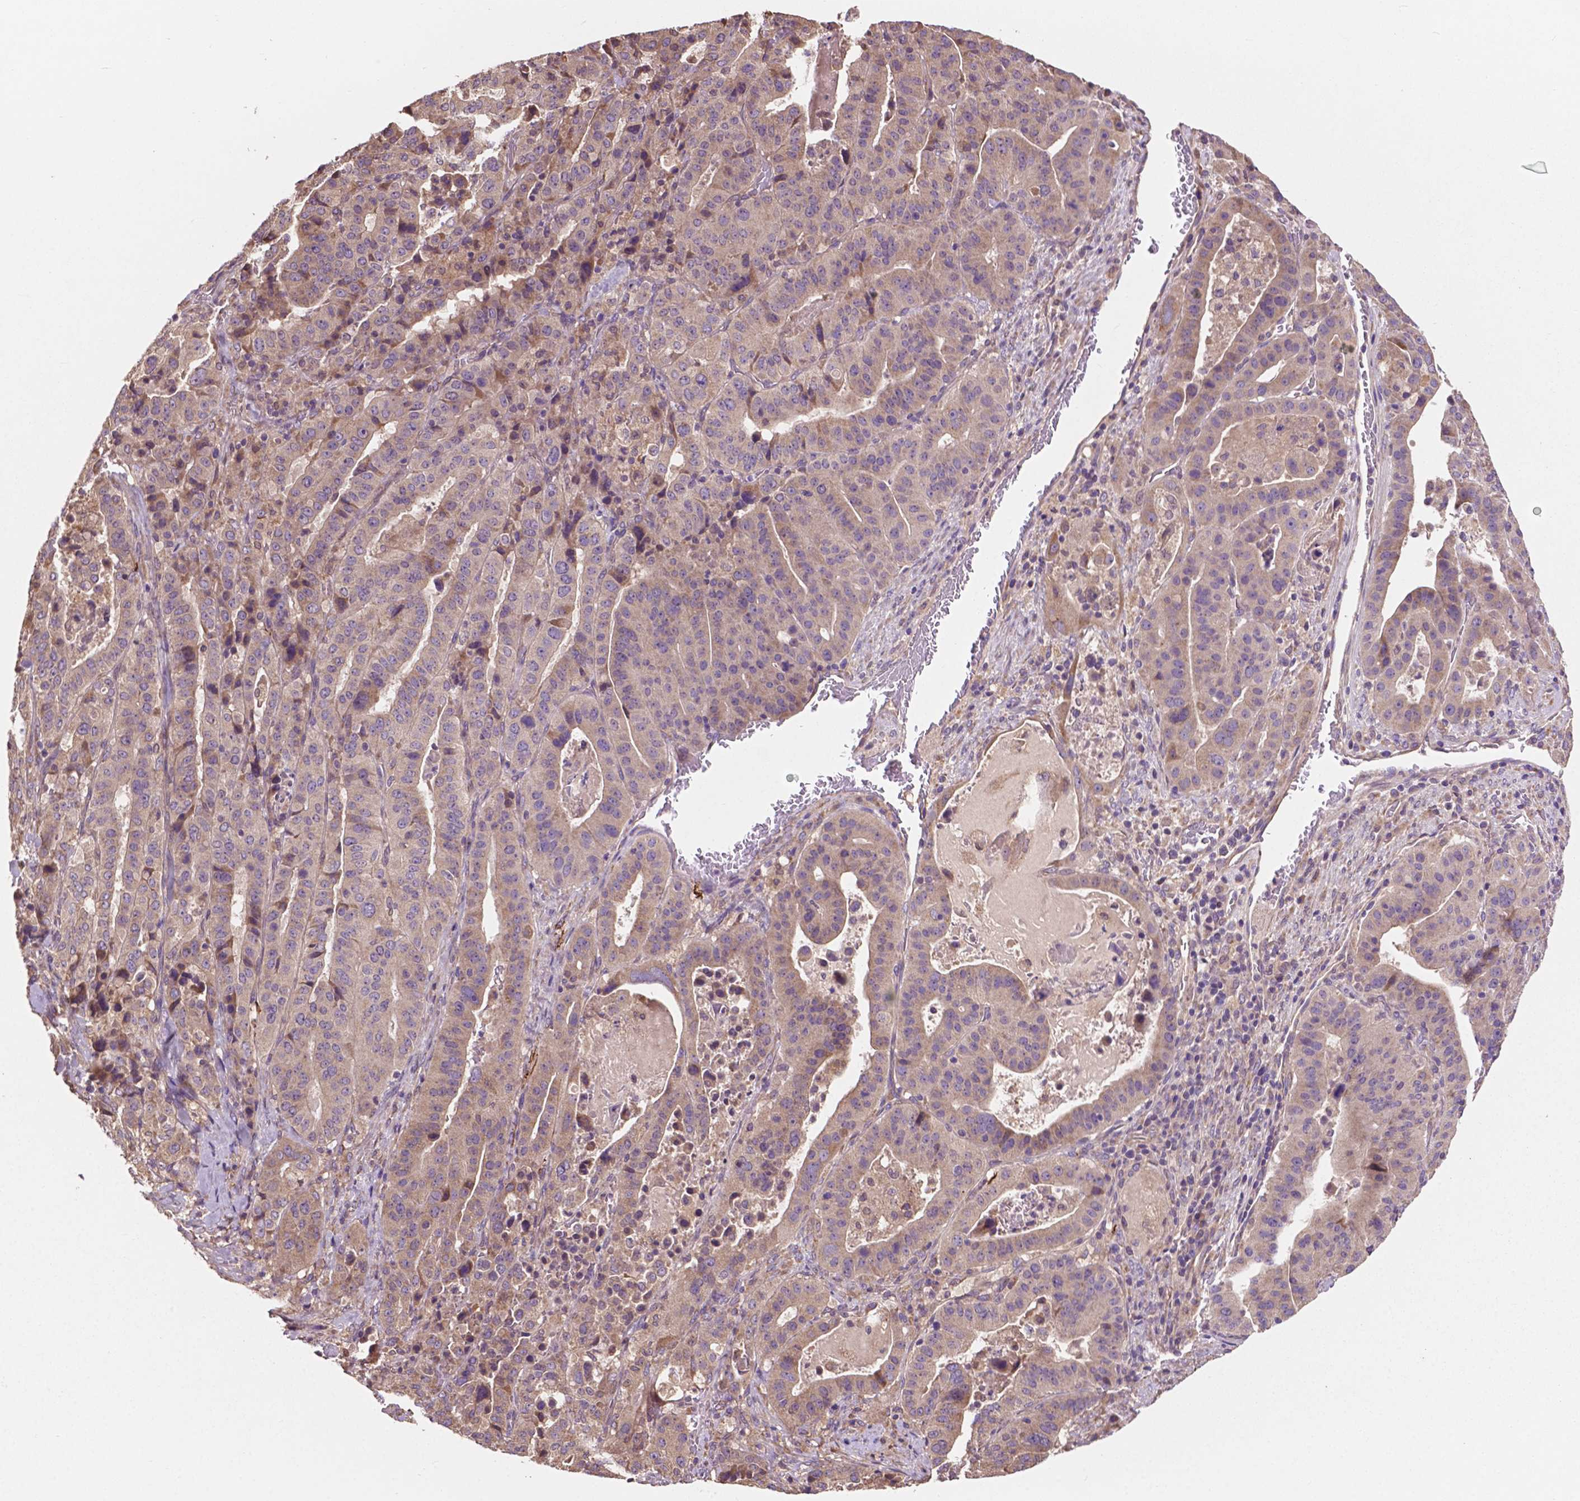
{"staining": {"intensity": "weak", "quantity": "<25%", "location": "cytoplasmic/membranous"}, "tissue": "stomach cancer", "cell_type": "Tumor cells", "image_type": "cancer", "snomed": [{"axis": "morphology", "description": "Adenocarcinoma, NOS"}, {"axis": "topography", "description": "Stomach"}], "caption": "DAB (3,3'-diaminobenzidine) immunohistochemical staining of adenocarcinoma (stomach) reveals no significant expression in tumor cells.", "gene": "GJA9", "patient": {"sex": "male", "age": 48}}